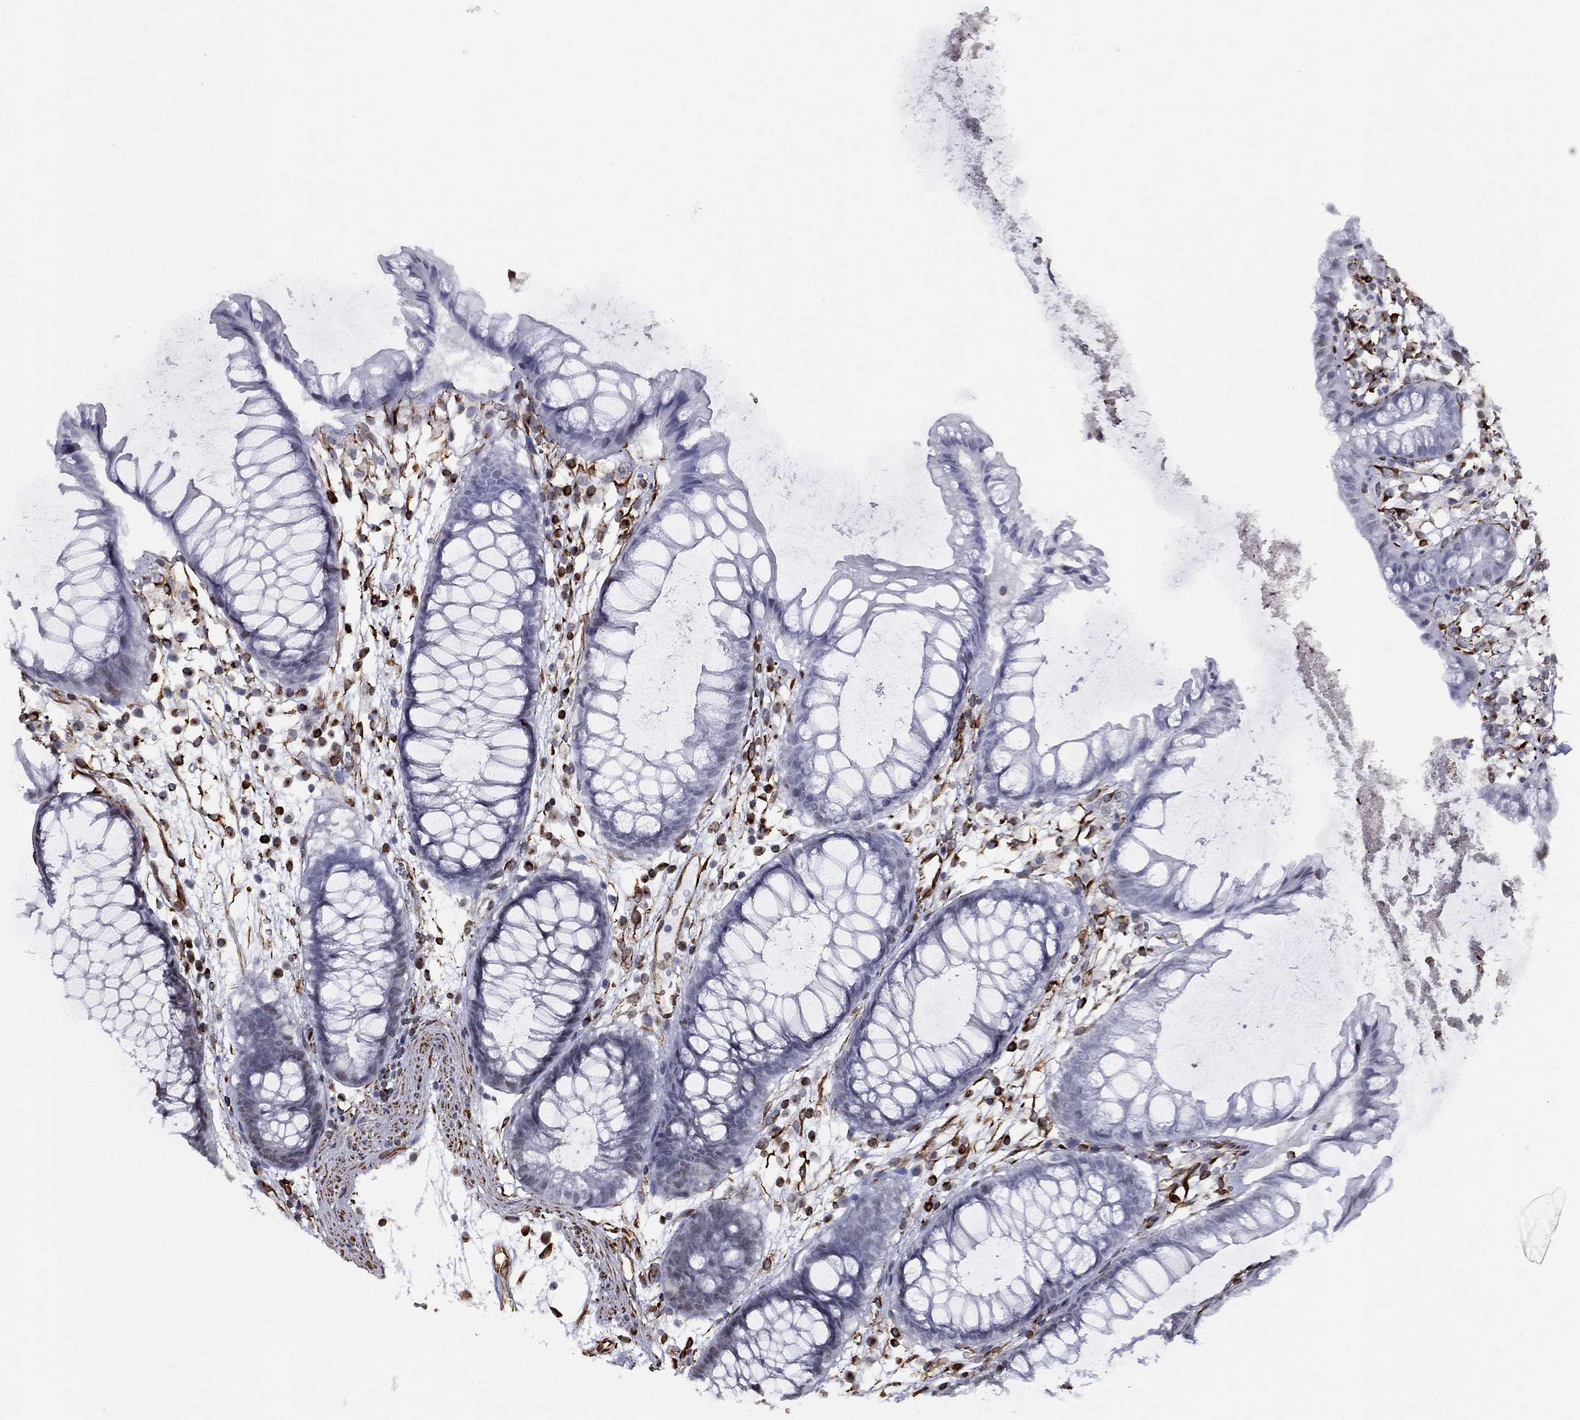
{"staining": {"intensity": "strong", "quantity": ">75%", "location": "cytoplasmic/membranous"}, "tissue": "colon", "cell_type": "Endothelial cells", "image_type": "normal", "snomed": [{"axis": "morphology", "description": "Normal tissue, NOS"}, {"axis": "morphology", "description": "Adenocarcinoma, NOS"}, {"axis": "topography", "description": "Colon"}], "caption": "Protein staining of normal colon shows strong cytoplasmic/membranous expression in approximately >75% of endothelial cells.", "gene": "MAS1", "patient": {"sex": "male", "age": 65}}